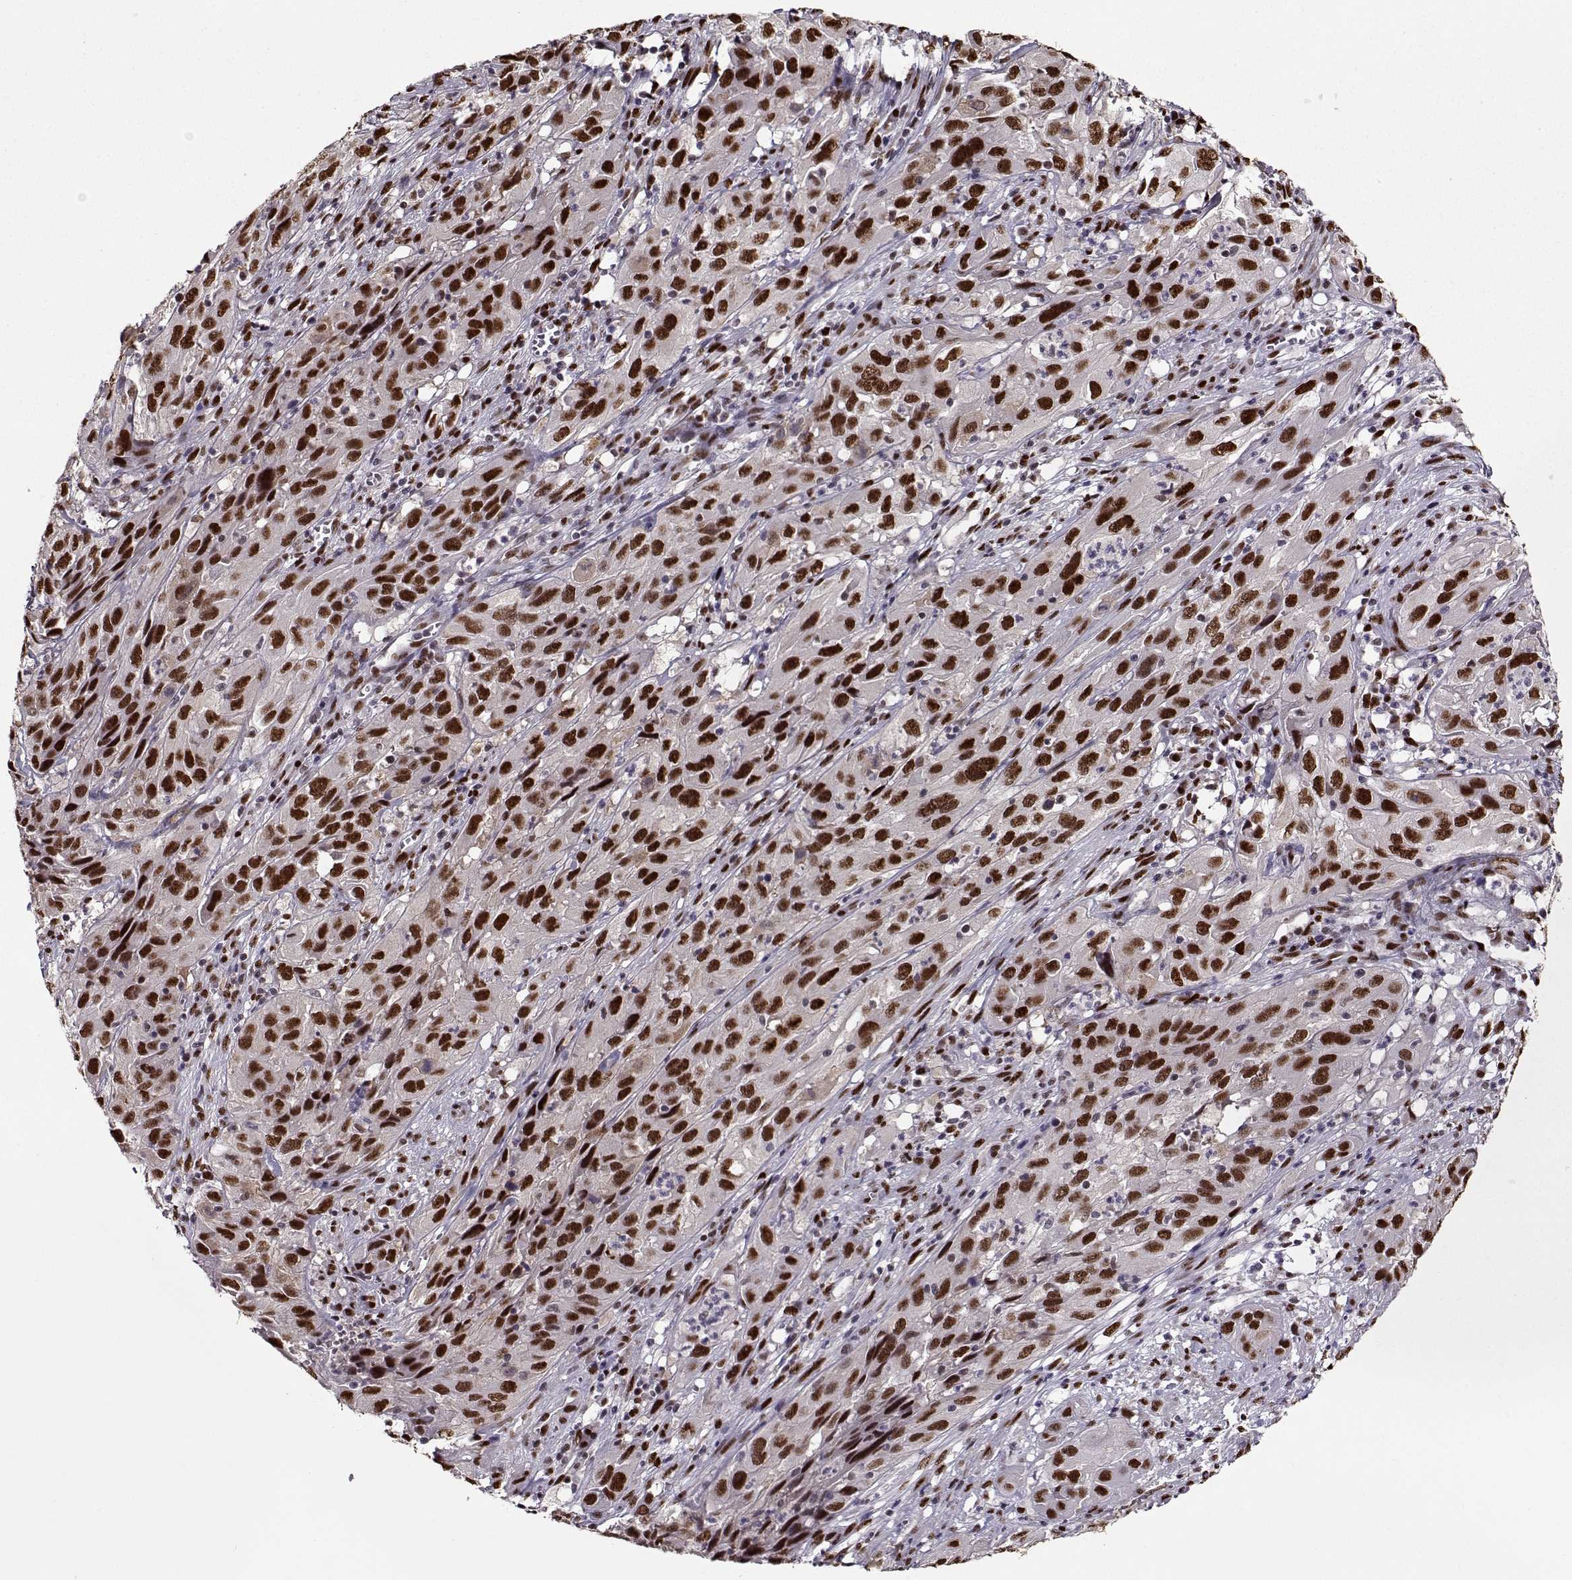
{"staining": {"intensity": "strong", "quantity": ">75%", "location": "nuclear"}, "tissue": "cervical cancer", "cell_type": "Tumor cells", "image_type": "cancer", "snomed": [{"axis": "morphology", "description": "Squamous cell carcinoma, NOS"}, {"axis": "topography", "description": "Cervix"}], "caption": "Squamous cell carcinoma (cervical) was stained to show a protein in brown. There is high levels of strong nuclear expression in approximately >75% of tumor cells. (DAB IHC with brightfield microscopy, high magnification).", "gene": "PRMT8", "patient": {"sex": "female", "age": 32}}